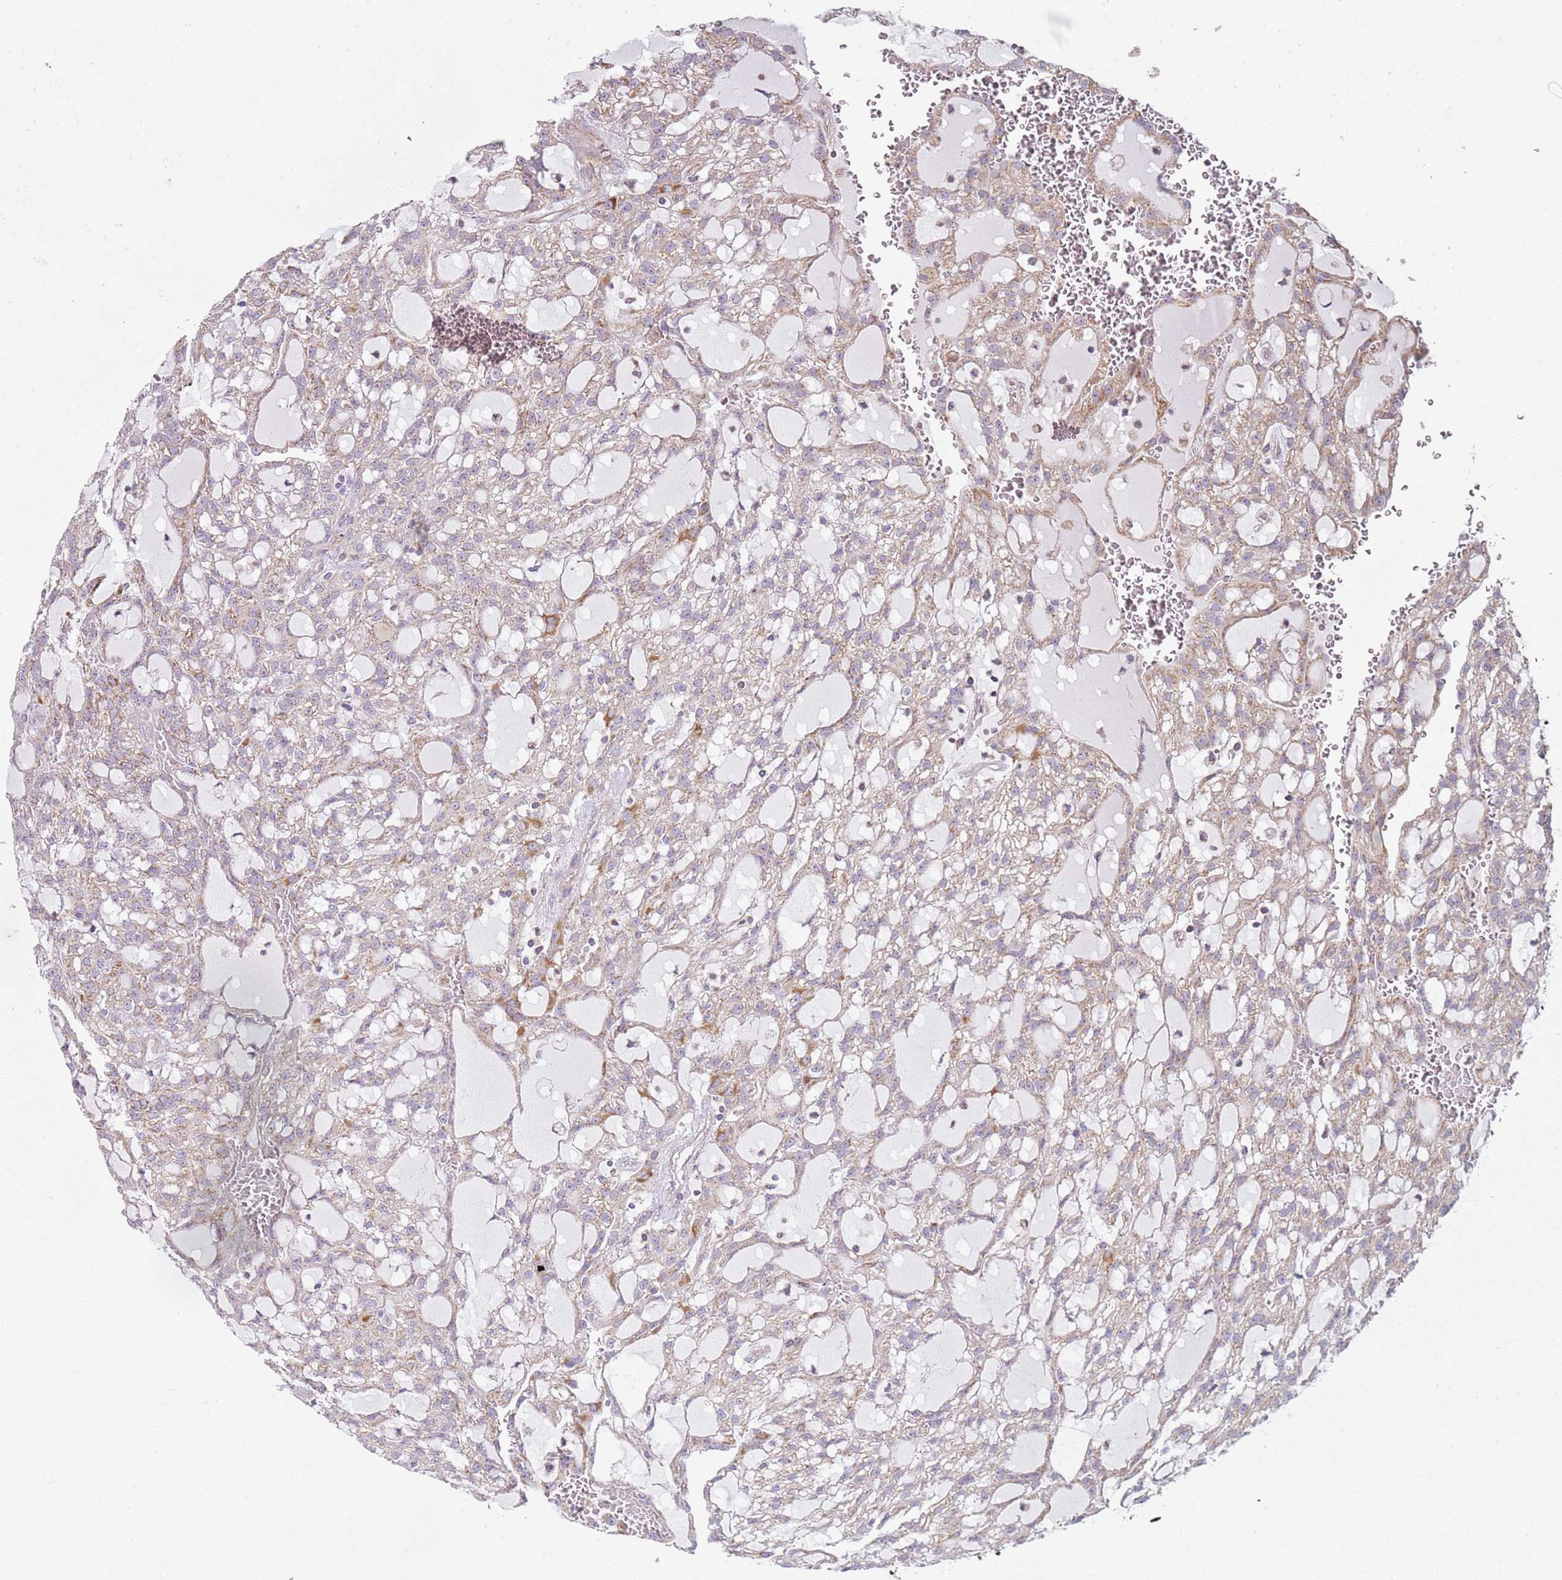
{"staining": {"intensity": "weak", "quantity": "25%-75%", "location": "cytoplasmic/membranous"}, "tissue": "renal cancer", "cell_type": "Tumor cells", "image_type": "cancer", "snomed": [{"axis": "morphology", "description": "Adenocarcinoma, NOS"}, {"axis": "topography", "description": "Kidney"}], "caption": "DAB immunohistochemical staining of human renal cancer reveals weak cytoplasmic/membranous protein expression in approximately 25%-75% of tumor cells.", "gene": "GAS8", "patient": {"sex": "male", "age": 63}}